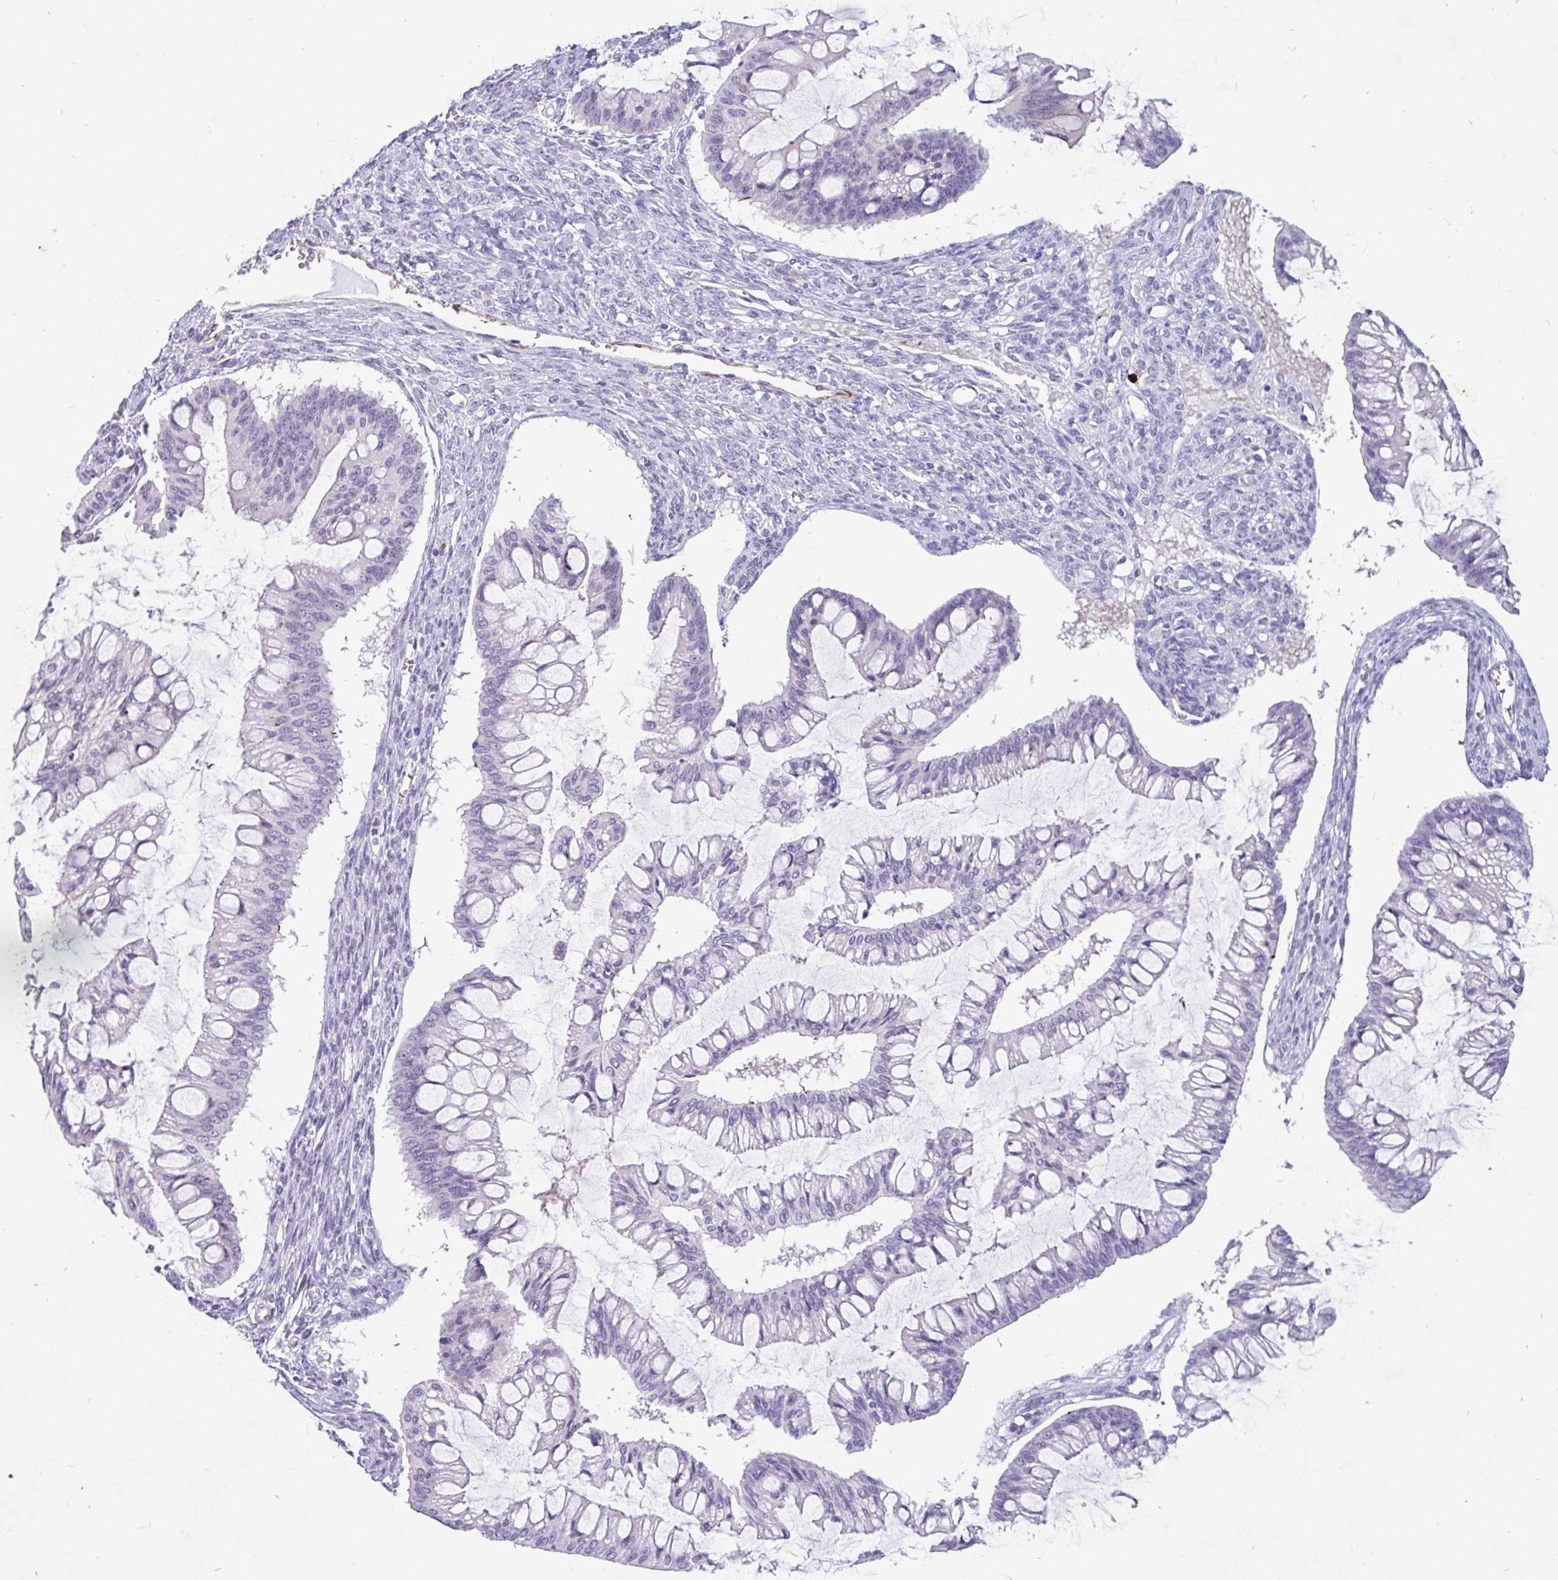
{"staining": {"intensity": "negative", "quantity": "none", "location": "none"}, "tissue": "ovarian cancer", "cell_type": "Tumor cells", "image_type": "cancer", "snomed": [{"axis": "morphology", "description": "Cystadenocarcinoma, mucinous, NOS"}, {"axis": "topography", "description": "Ovary"}], "caption": "Ovarian mucinous cystadenocarcinoma stained for a protein using IHC reveals no staining tumor cells.", "gene": "EML5", "patient": {"sex": "female", "age": 73}}